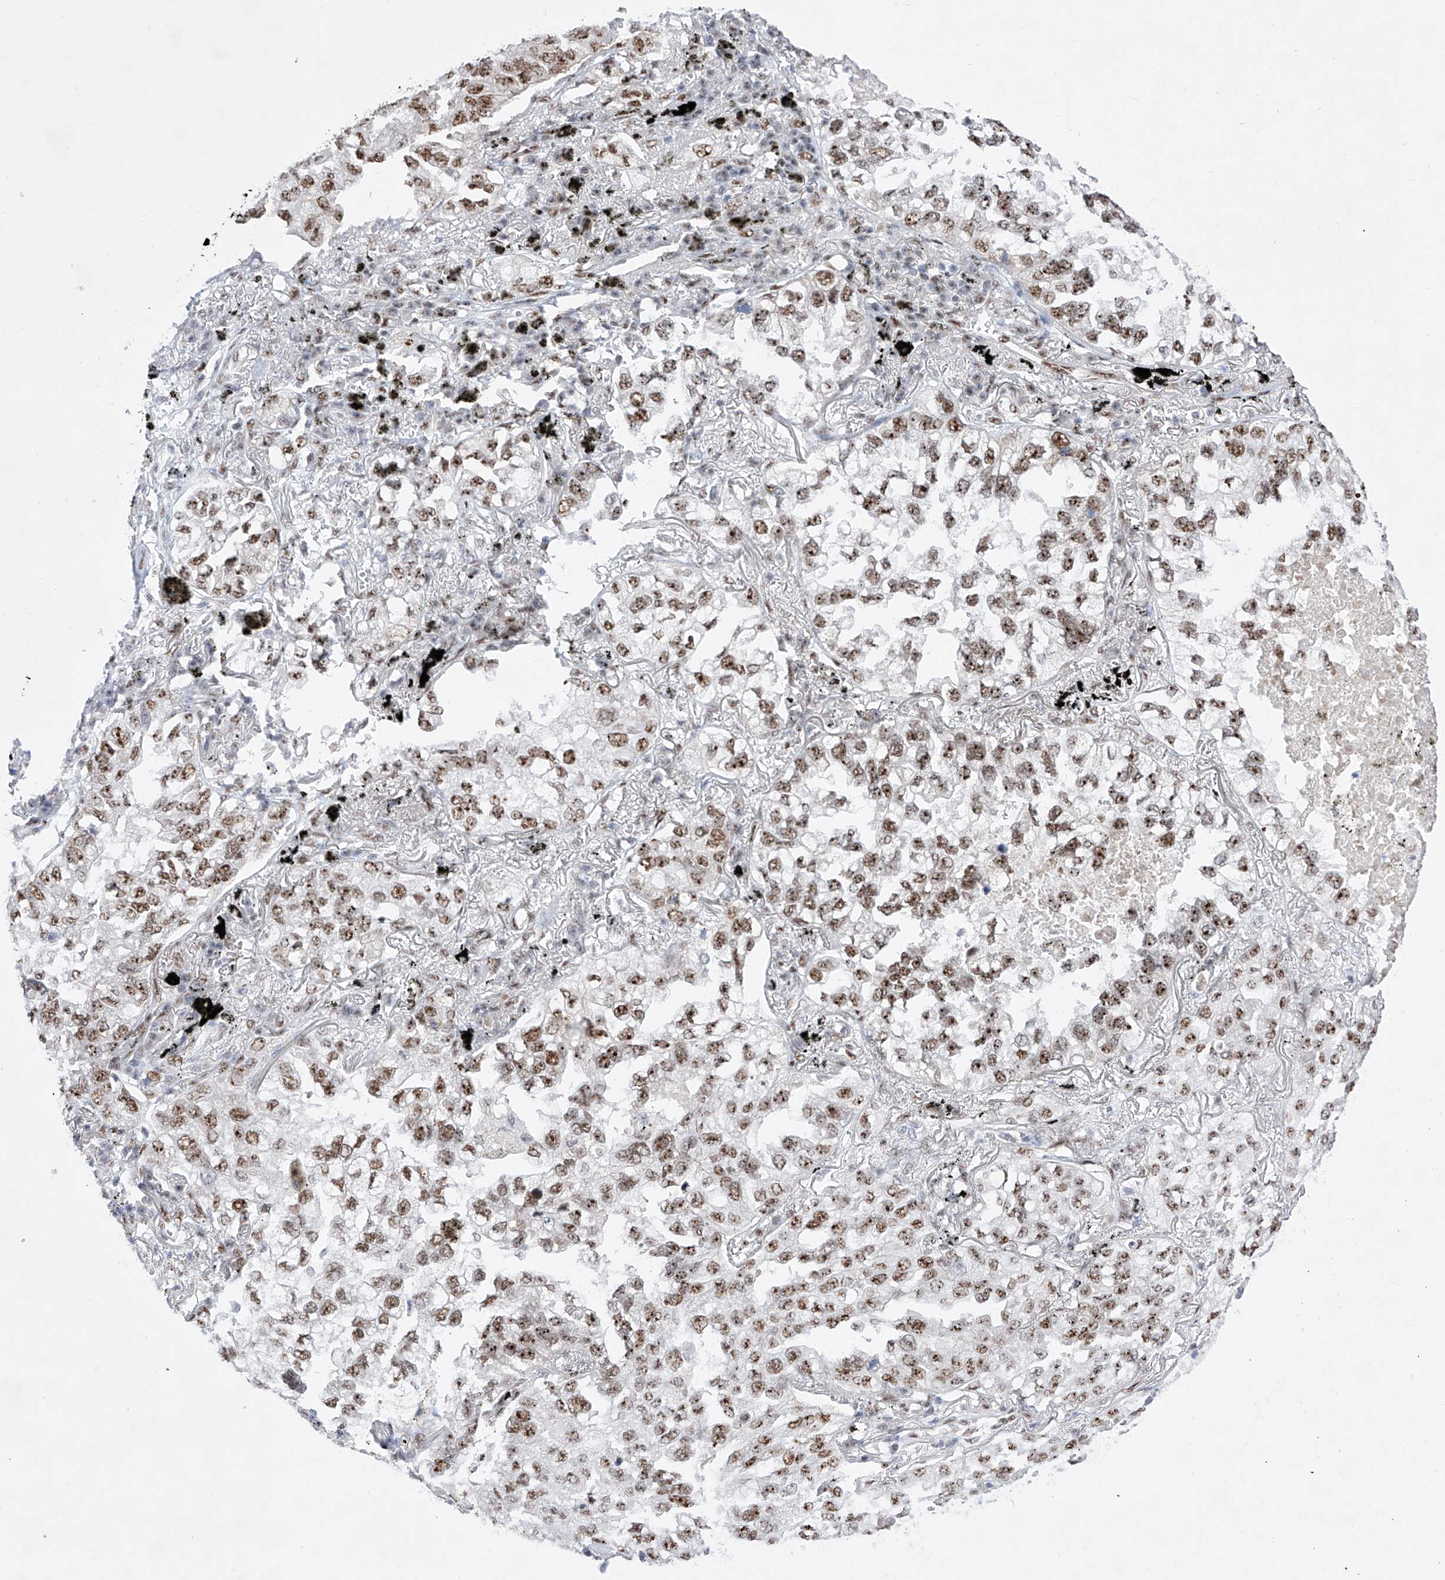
{"staining": {"intensity": "moderate", "quantity": ">75%", "location": "nuclear"}, "tissue": "lung cancer", "cell_type": "Tumor cells", "image_type": "cancer", "snomed": [{"axis": "morphology", "description": "Adenocarcinoma, NOS"}, {"axis": "topography", "description": "Lung"}], "caption": "About >75% of tumor cells in adenocarcinoma (lung) demonstrate moderate nuclear protein staining as visualized by brown immunohistochemical staining.", "gene": "ATN1", "patient": {"sex": "male", "age": 65}}